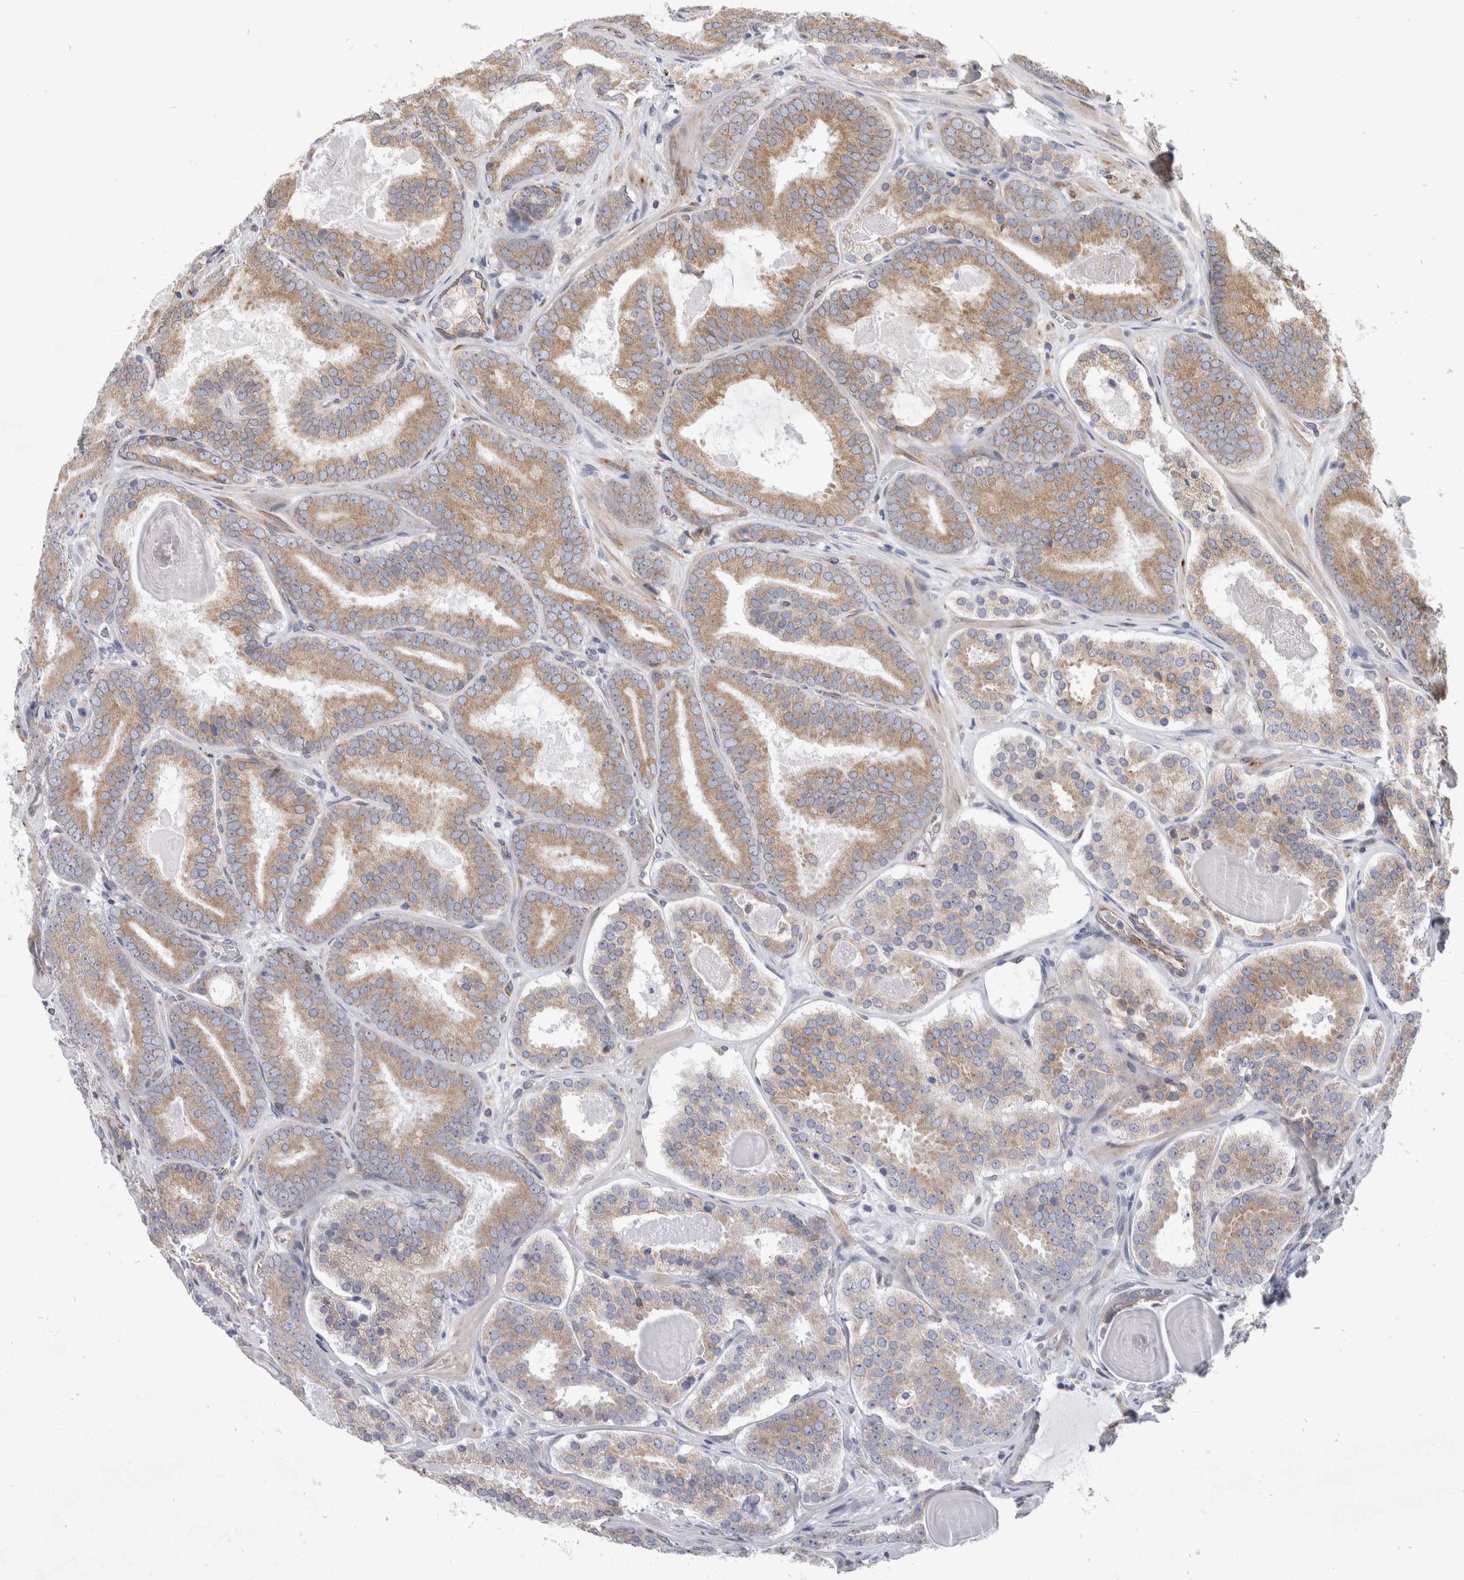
{"staining": {"intensity": "moderate", "quantity": ">75%", "location": "cytoplasmic/membranous"}, "tissue": "prostate cancer", "cell_type": "Tumor cells", "image_type": "cancer", "snomed": [{"axis": "morphology", "description": "Adenocarcinoma, High grade"}, {"axis": "topography", "description": "Prostate"}], "caption": "A micrograph of human adenocarcinoma (high-grade) (prostate) stained for a protein displays moderate cytoplasmic/membranous brown staining in tumor cells.", "gene": "TMEM245", "patient": {"sex": "male", "age": 60}}